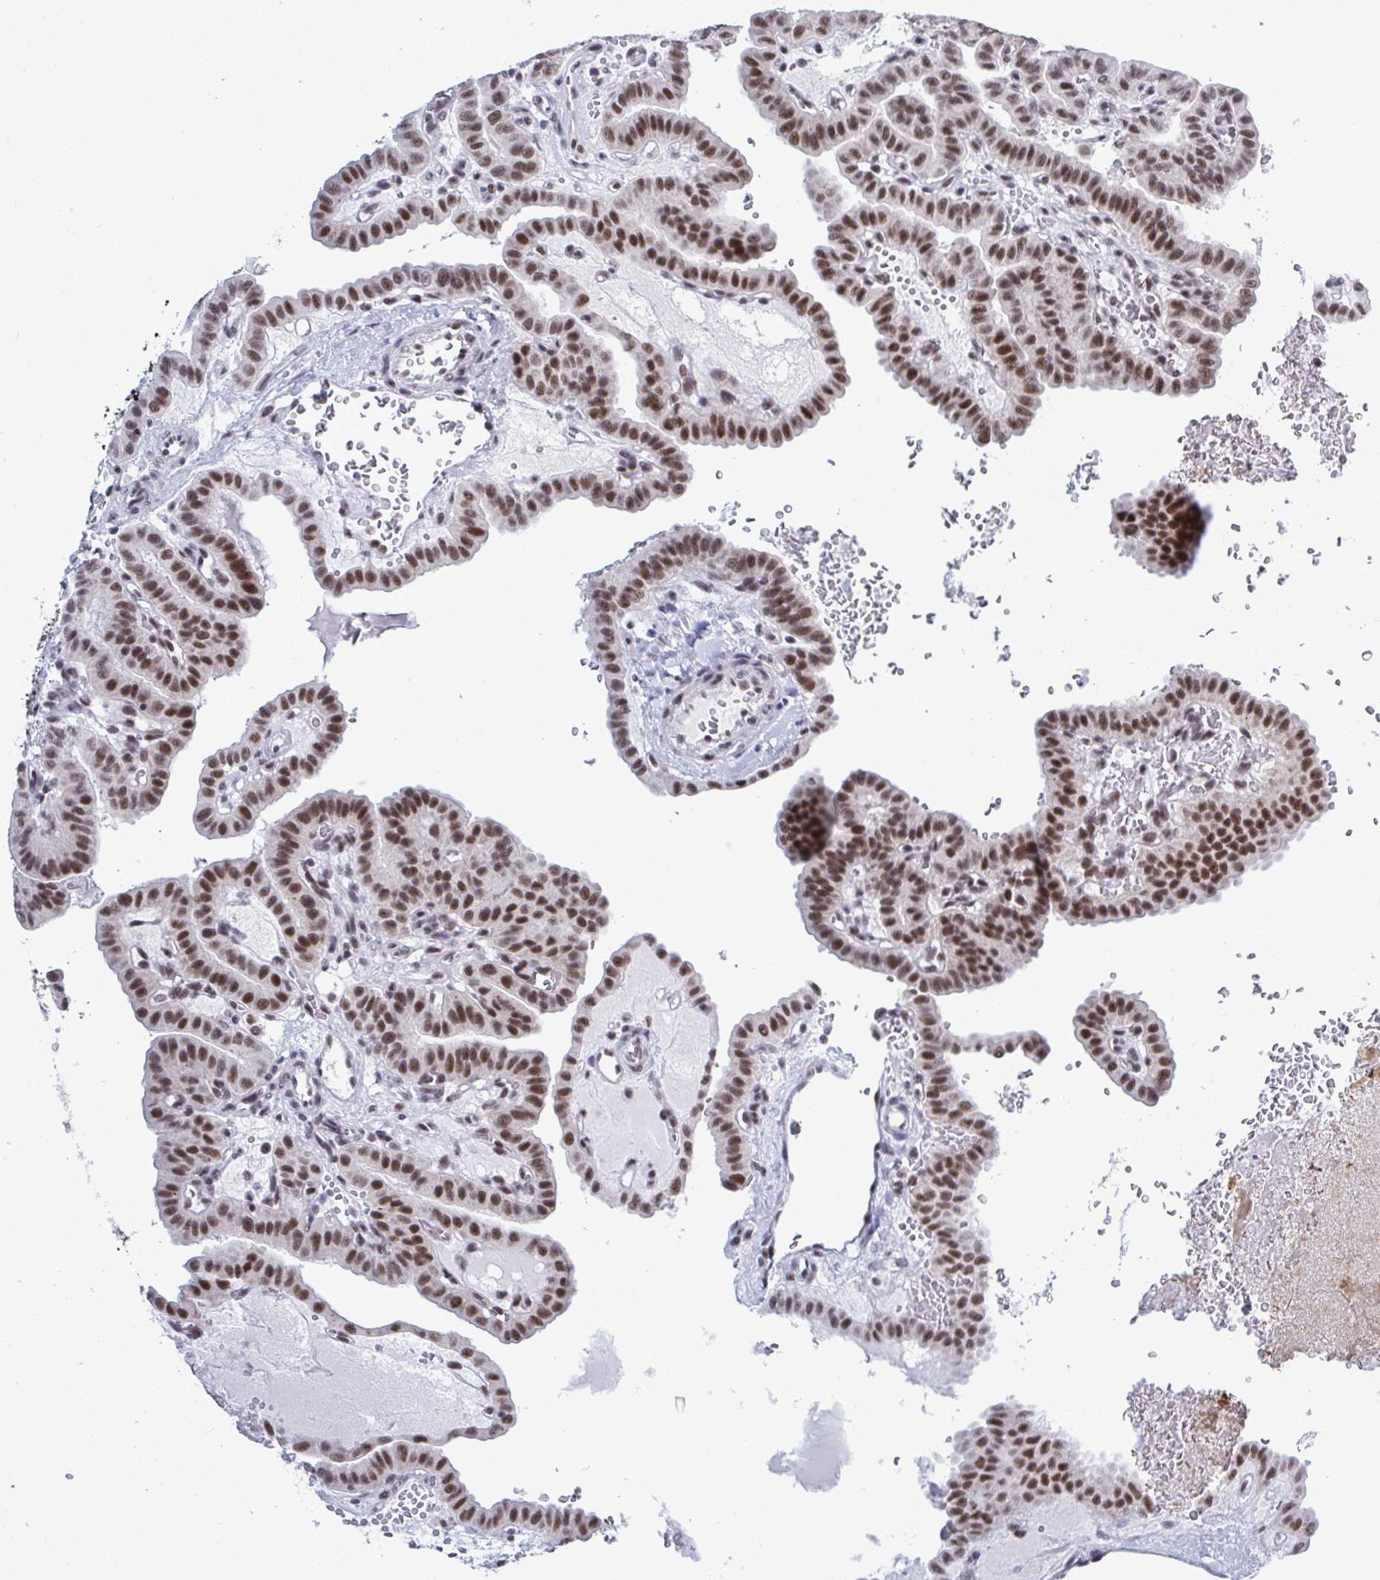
{"staining": {"intensity": "moderate", "quantity": ">75%", "location": "nuclear"}, "tissue": "thyroid cancer", "cell_type": "Tumor cells", "image_type": "cancer", "snomed": [{"axis": "morphology", "description": "Papillary adenocarcinoma, NOS"}, {"axis": "topography", "description": "Thyroid gland"}], "caption": "Moderate nuclear positivity for a protein is identified in about >75% of tumor cells of thyroid cancer (papillary adenocarcinoma) using IHC.", "gene": "PPP1R10", "patient": {"sex": "male", "age": 87}}